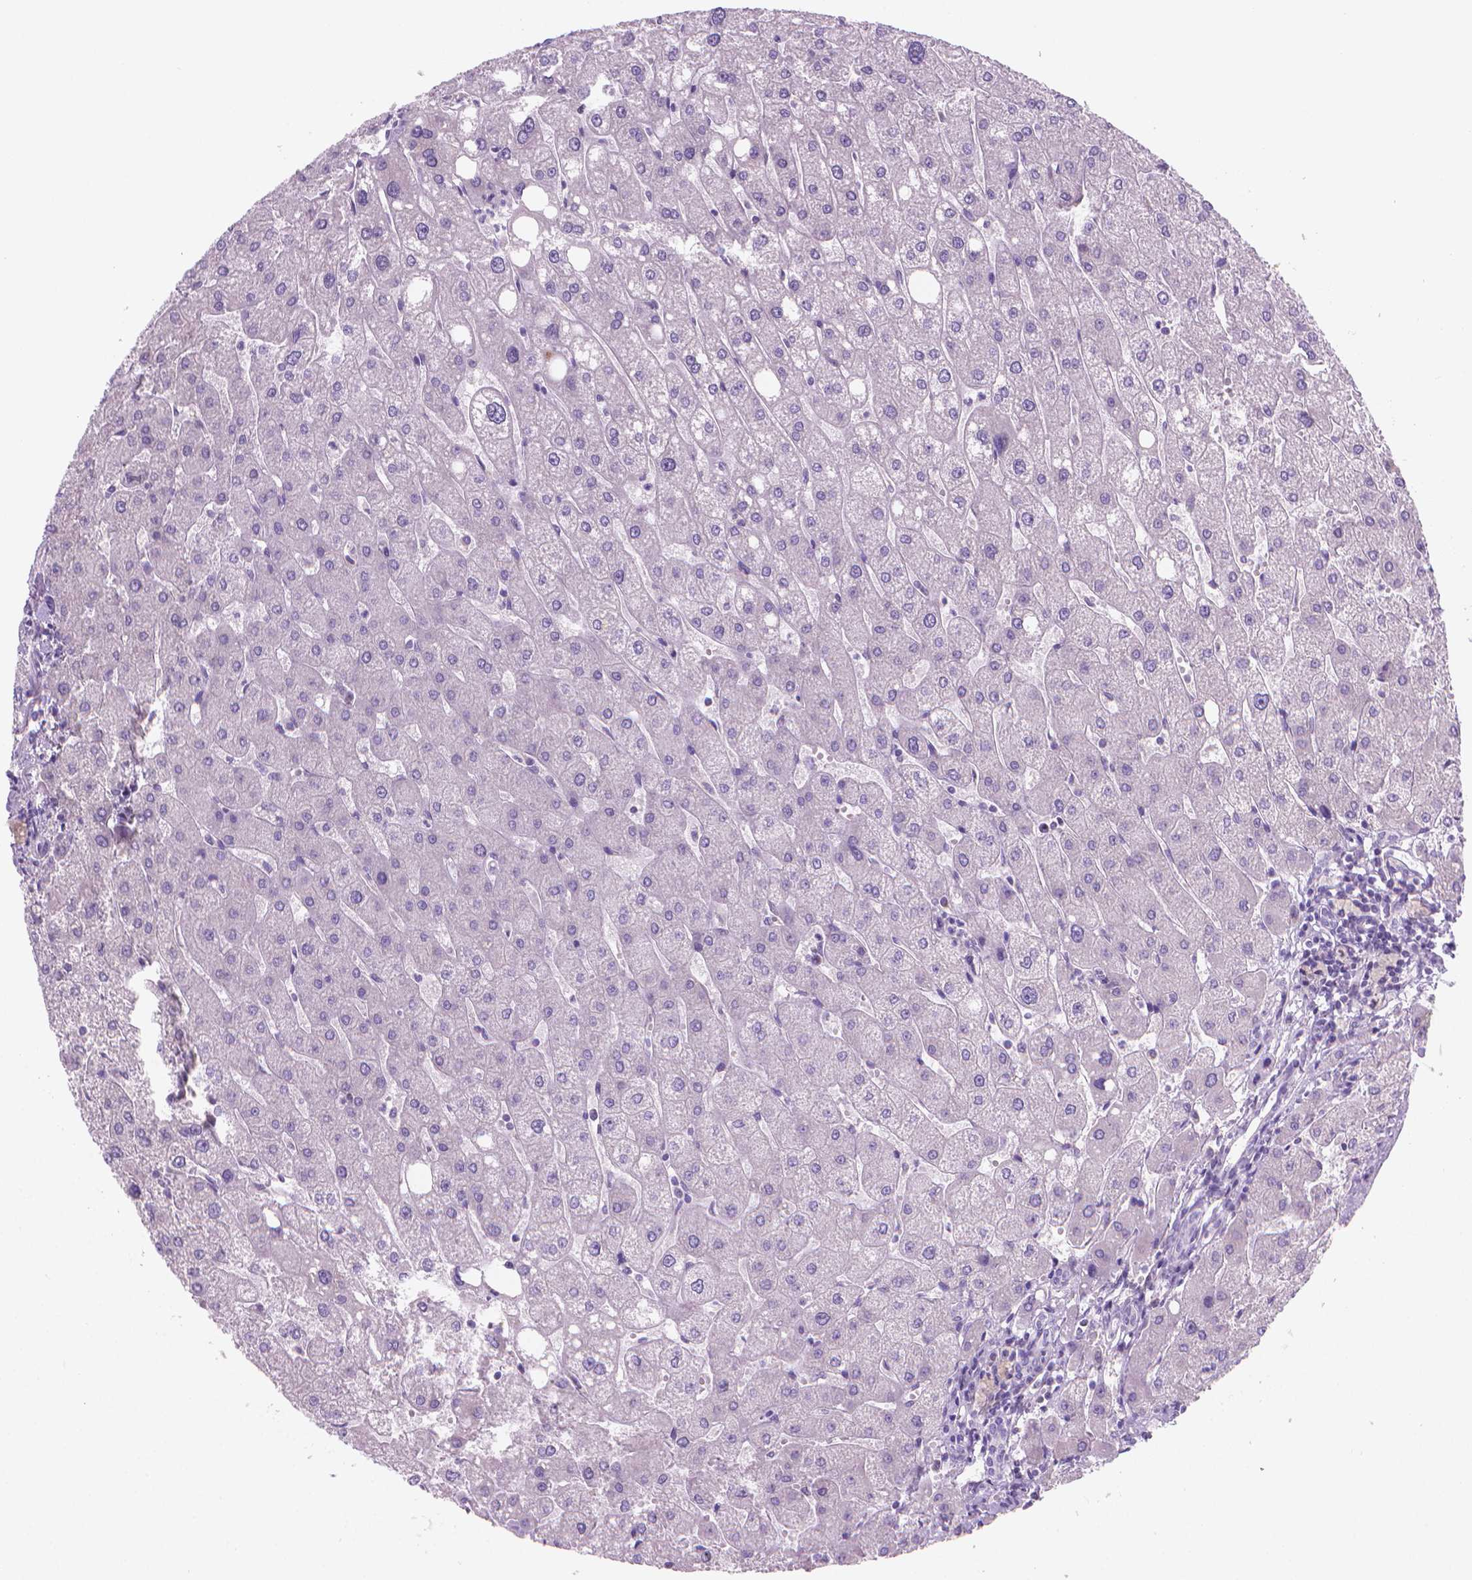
{"staining": {"intensity": "negative", "quantity": "none", "location": "none"}, "tissue": "liver", "cell_type": "Cholangiocytes", "image_type": "normal", "snomed": [{"axis": "morphology", "description": "Normal tissue, NOS"}, {"axis": "topography", "description": "Liver"}], "caption": "A high-resolution image shows immunohistochemistry staining of benign liver, which reveals no significant staining in cholangiocytes. Nuclei are stained in blue.", "gene": "ENSG00000187186", "patient": {"sex": "male", "age": 67}}